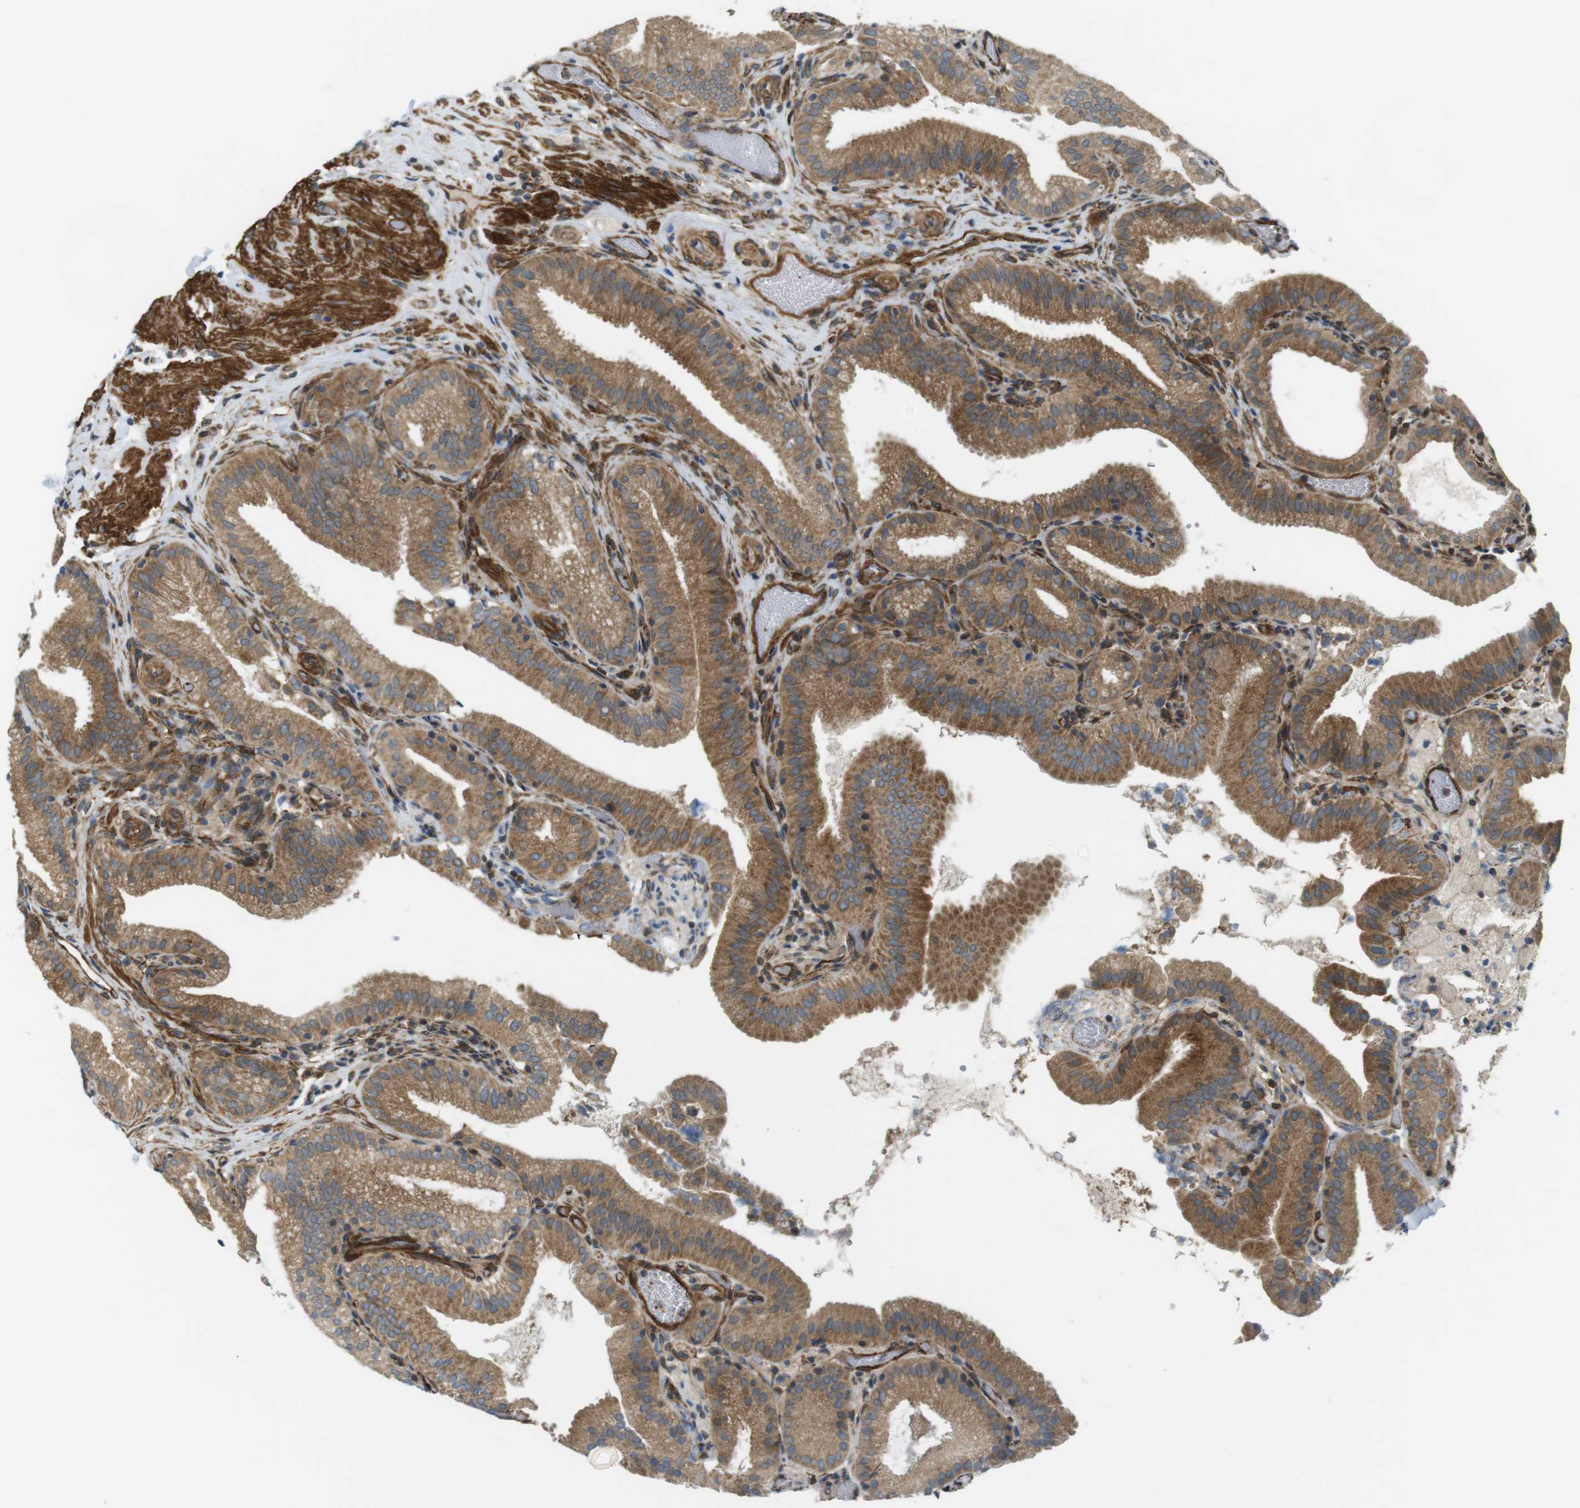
{"staining": {"intensity": "moderate", "quantity": ">75%", "location": "cytoplasmic/membranous"}, "tissue": "gallbladder", "cell_type": "Glandular cells", "image_type": "normal", "snomed": [{"axis": "morphology", "description": "Normal tissue, NOS"}, {"axis": "topography", "description": "Gallbladder"}], "caption": "Moderate cytoplasmic/membranous expression is identified in approximately >75% of glandular cells in normal gallbladder.", "gene": "TSC1", "patient": {"sex": "male", "age": 54}}